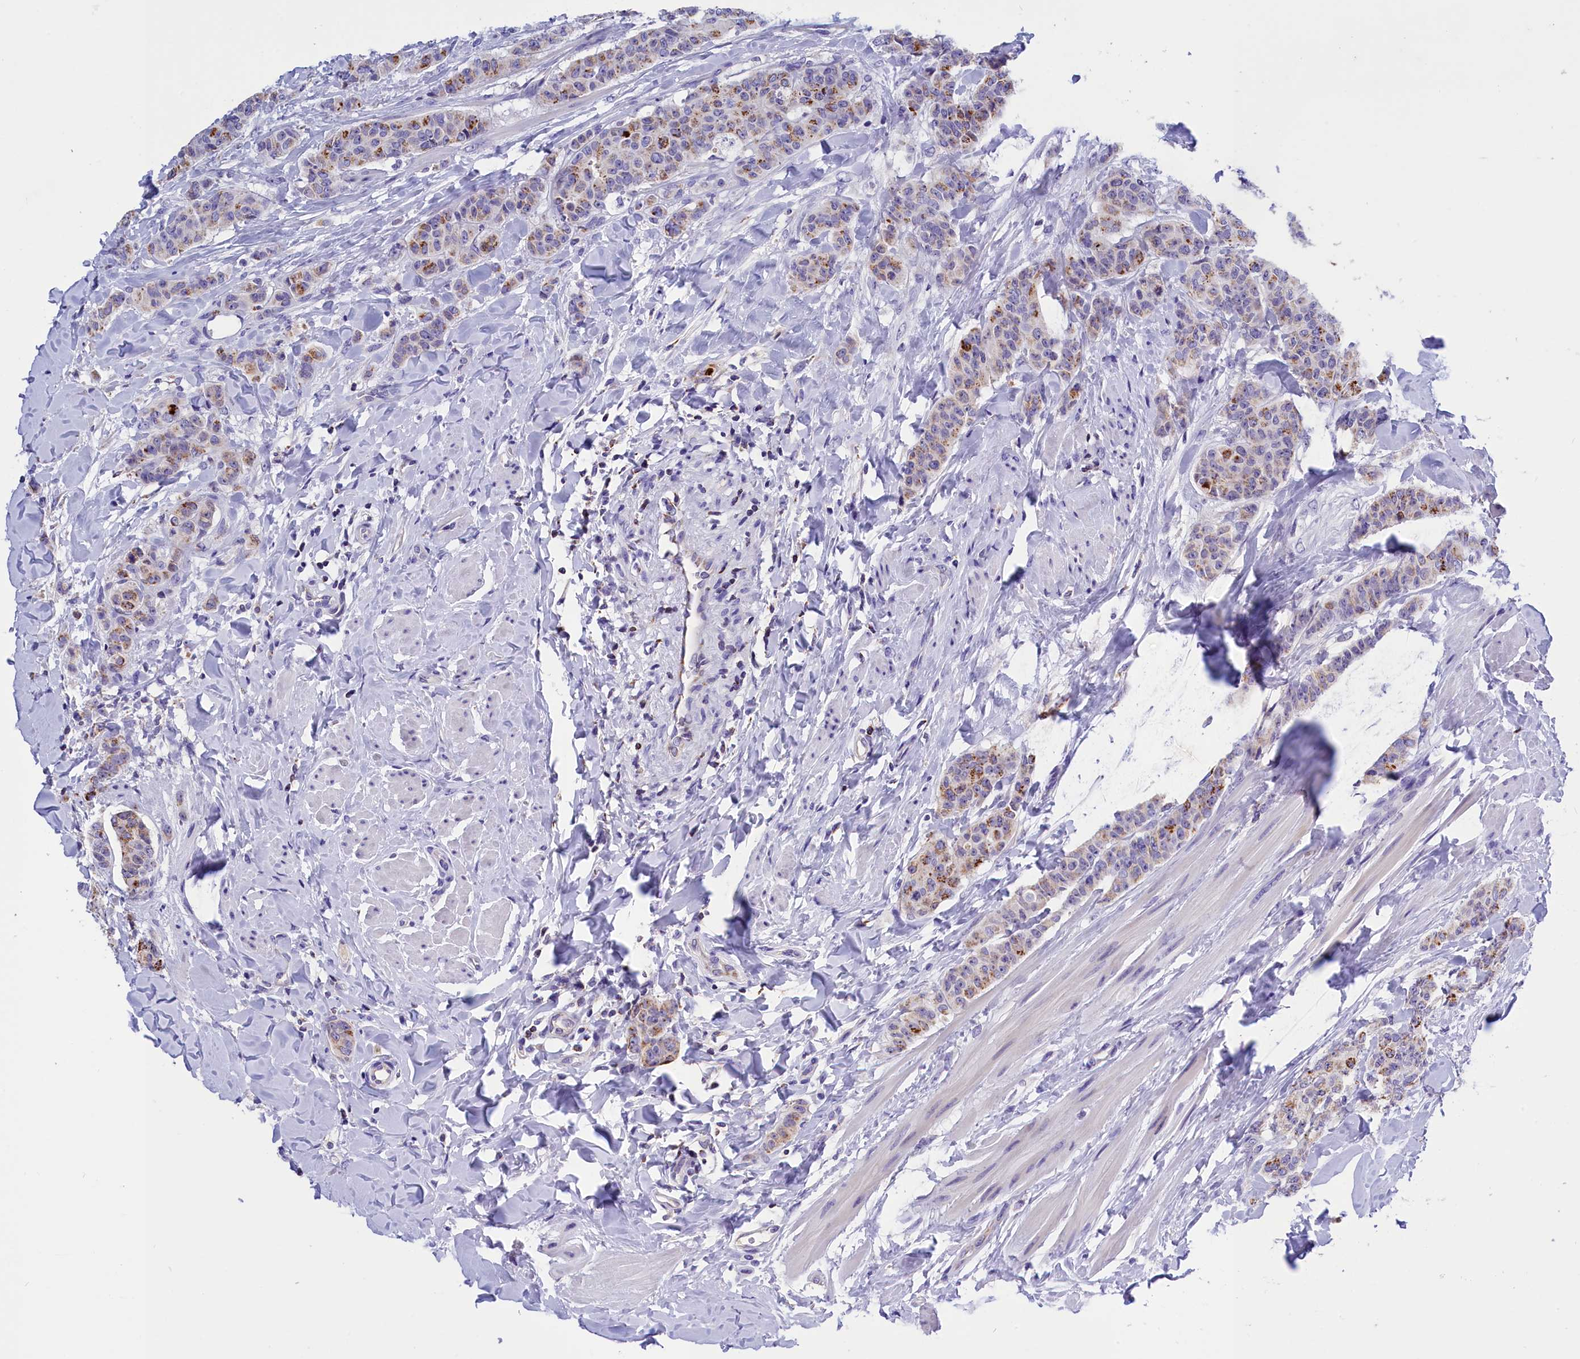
{"staining": {"intensity": "moderate", "quantity": "25%-75%", "location": "cytoplasmic/membranous"}, "tissue": "breast cancer", "cell_type": "Tumor cells", "image_type": "cancer", "snomed": [{"axis": "morphology", "description": "Duct carcinoma"}, {"axis": "topography", "description": "Breast"}], "caption": "Brown immunohistochemical staining in human breast cancer (intraductal carcinoma) demonstrates moderate cytoplasmic/membranous staining in about 25%-75% of tumor cells. The protein is shown in brown color, while the nuclei are stained blue.", "gene": "ABAT", "patient": {"sex": "female", "age": 40}}